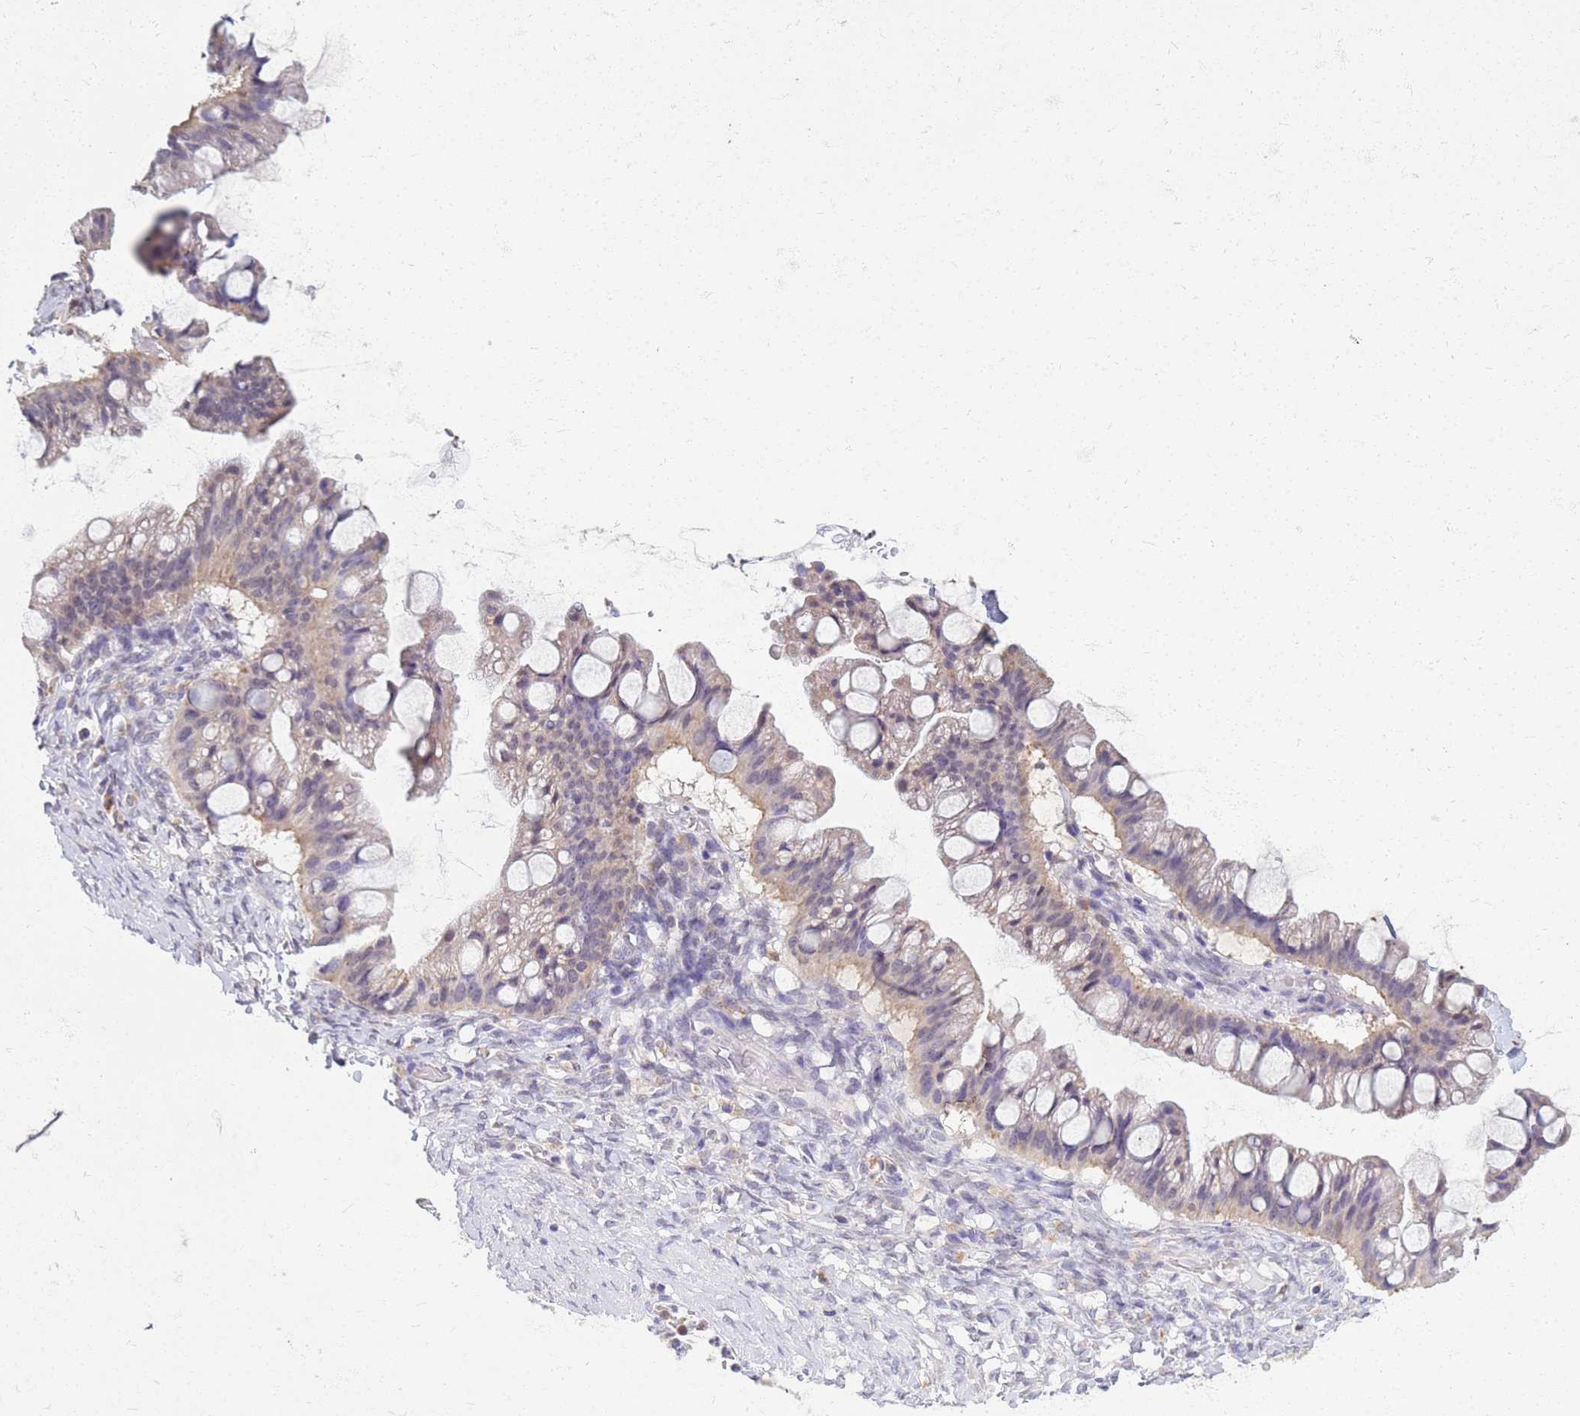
{"staining": {"intensity": "weak", "quantity": "25%-75%", "location": "cytoplasmic/membranous"}, "tissue": "ovarian cancer", "cell_type": "Tumor cells", "image_type": "cancer", "snomed": [{"axis": "morphology", "description": "Cystadenocarcinoma, mucinous, NOS"}, {"axis": "topography", "description": "Ovary"}], "caption": "Ovarian cancer stained with a brown dye demonstrates weak cytoplasmic/membranous positive expression in about 25%-75% of tumor cells.", "gene": "ATP6V1E1", "patient": {"sex": "female", "age": 73}}